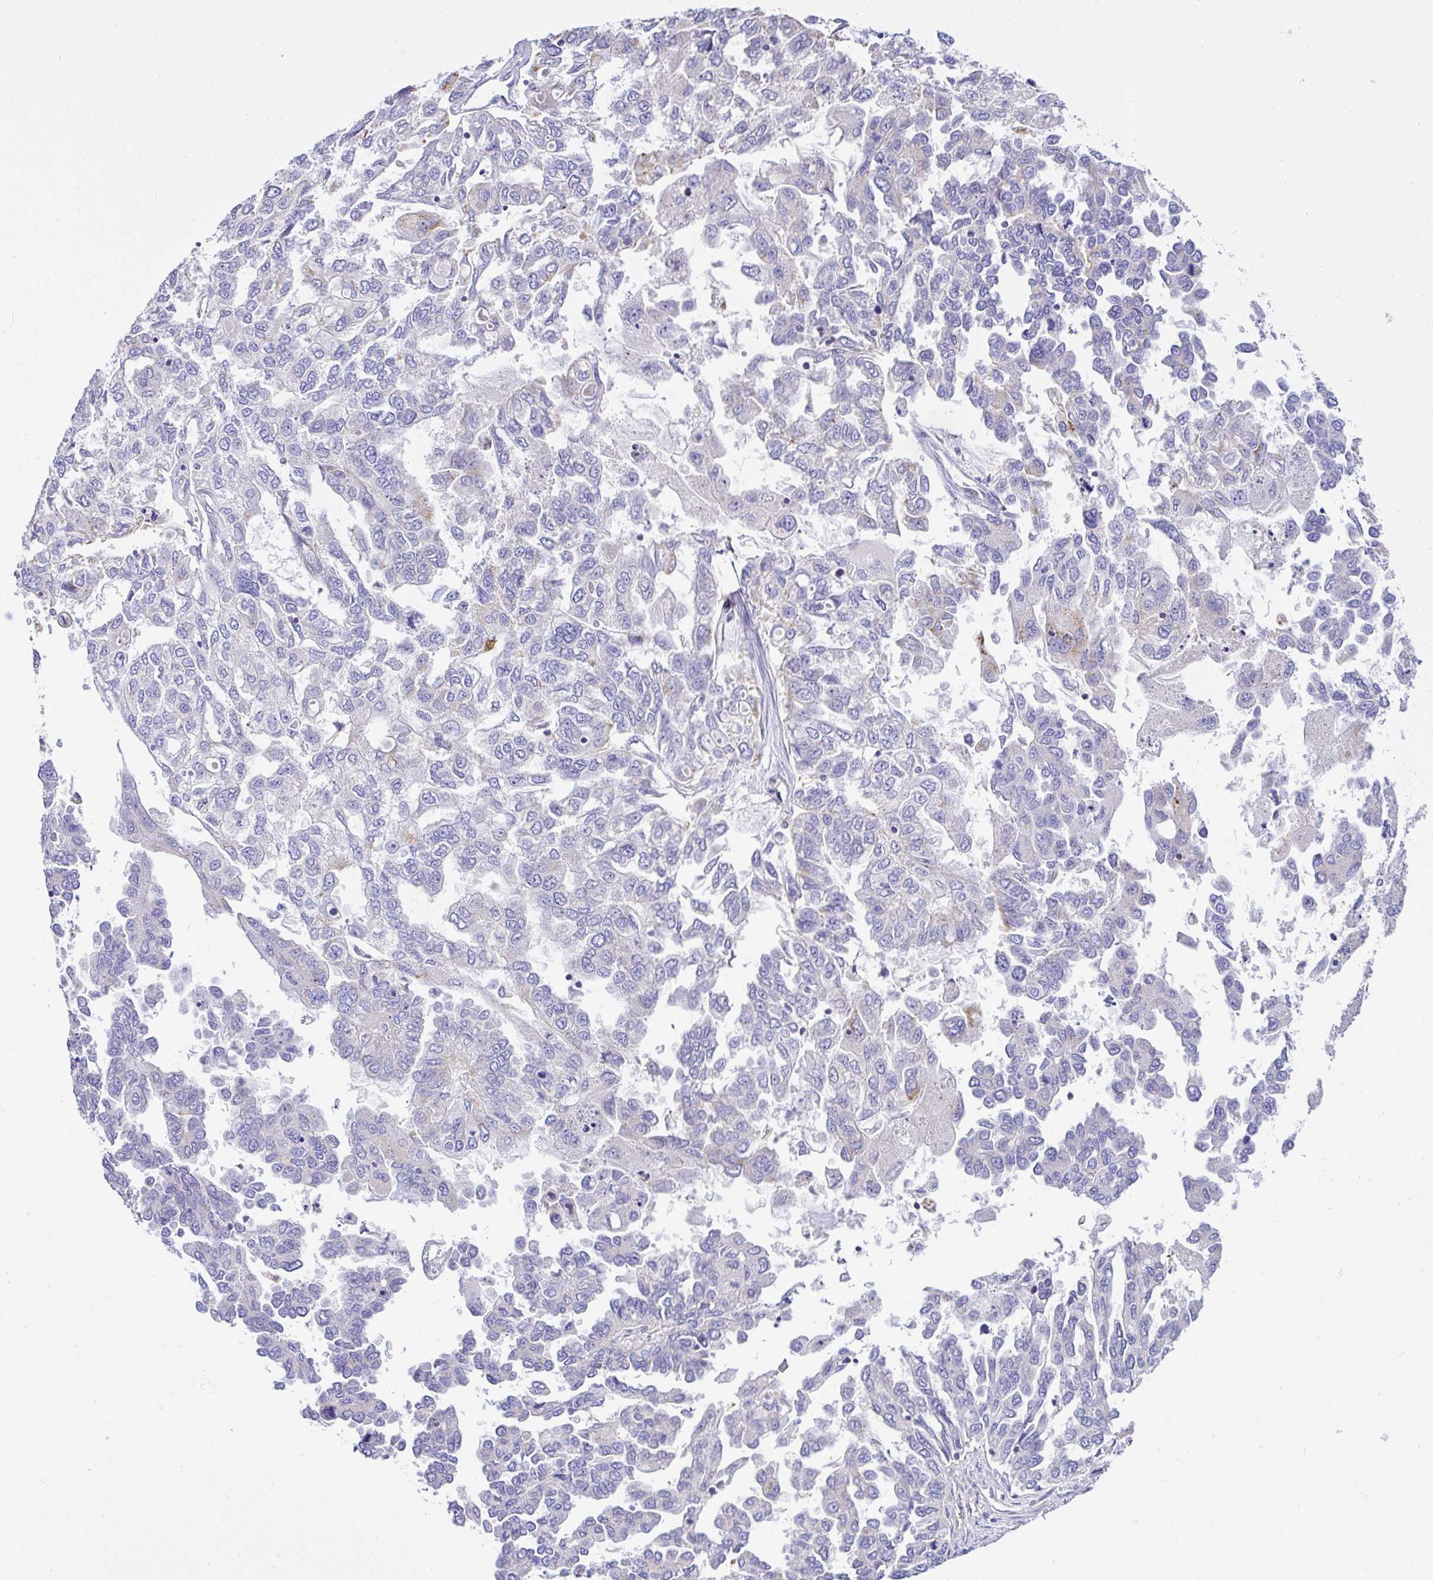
{"staining": {"intensity": "negative", "quantity": "none", "location": "none"}, "tissue": "ovarian cancer", "cell_type": "Tumor cells", "image_type": "cancer", "snomed": [{"axis": "morphology", "description": "Cystadenocarcinoma, serous, NOS"}, {"axis": "topography", "description": "Ovary"}], "caption": "This is a micrograph of IHC staining of ovarian serous cystadenocarcinoma, which shows no positivity in tumor cells.", "gene": "CCDC142", "patient": {"sex": "female", "age": 53}}